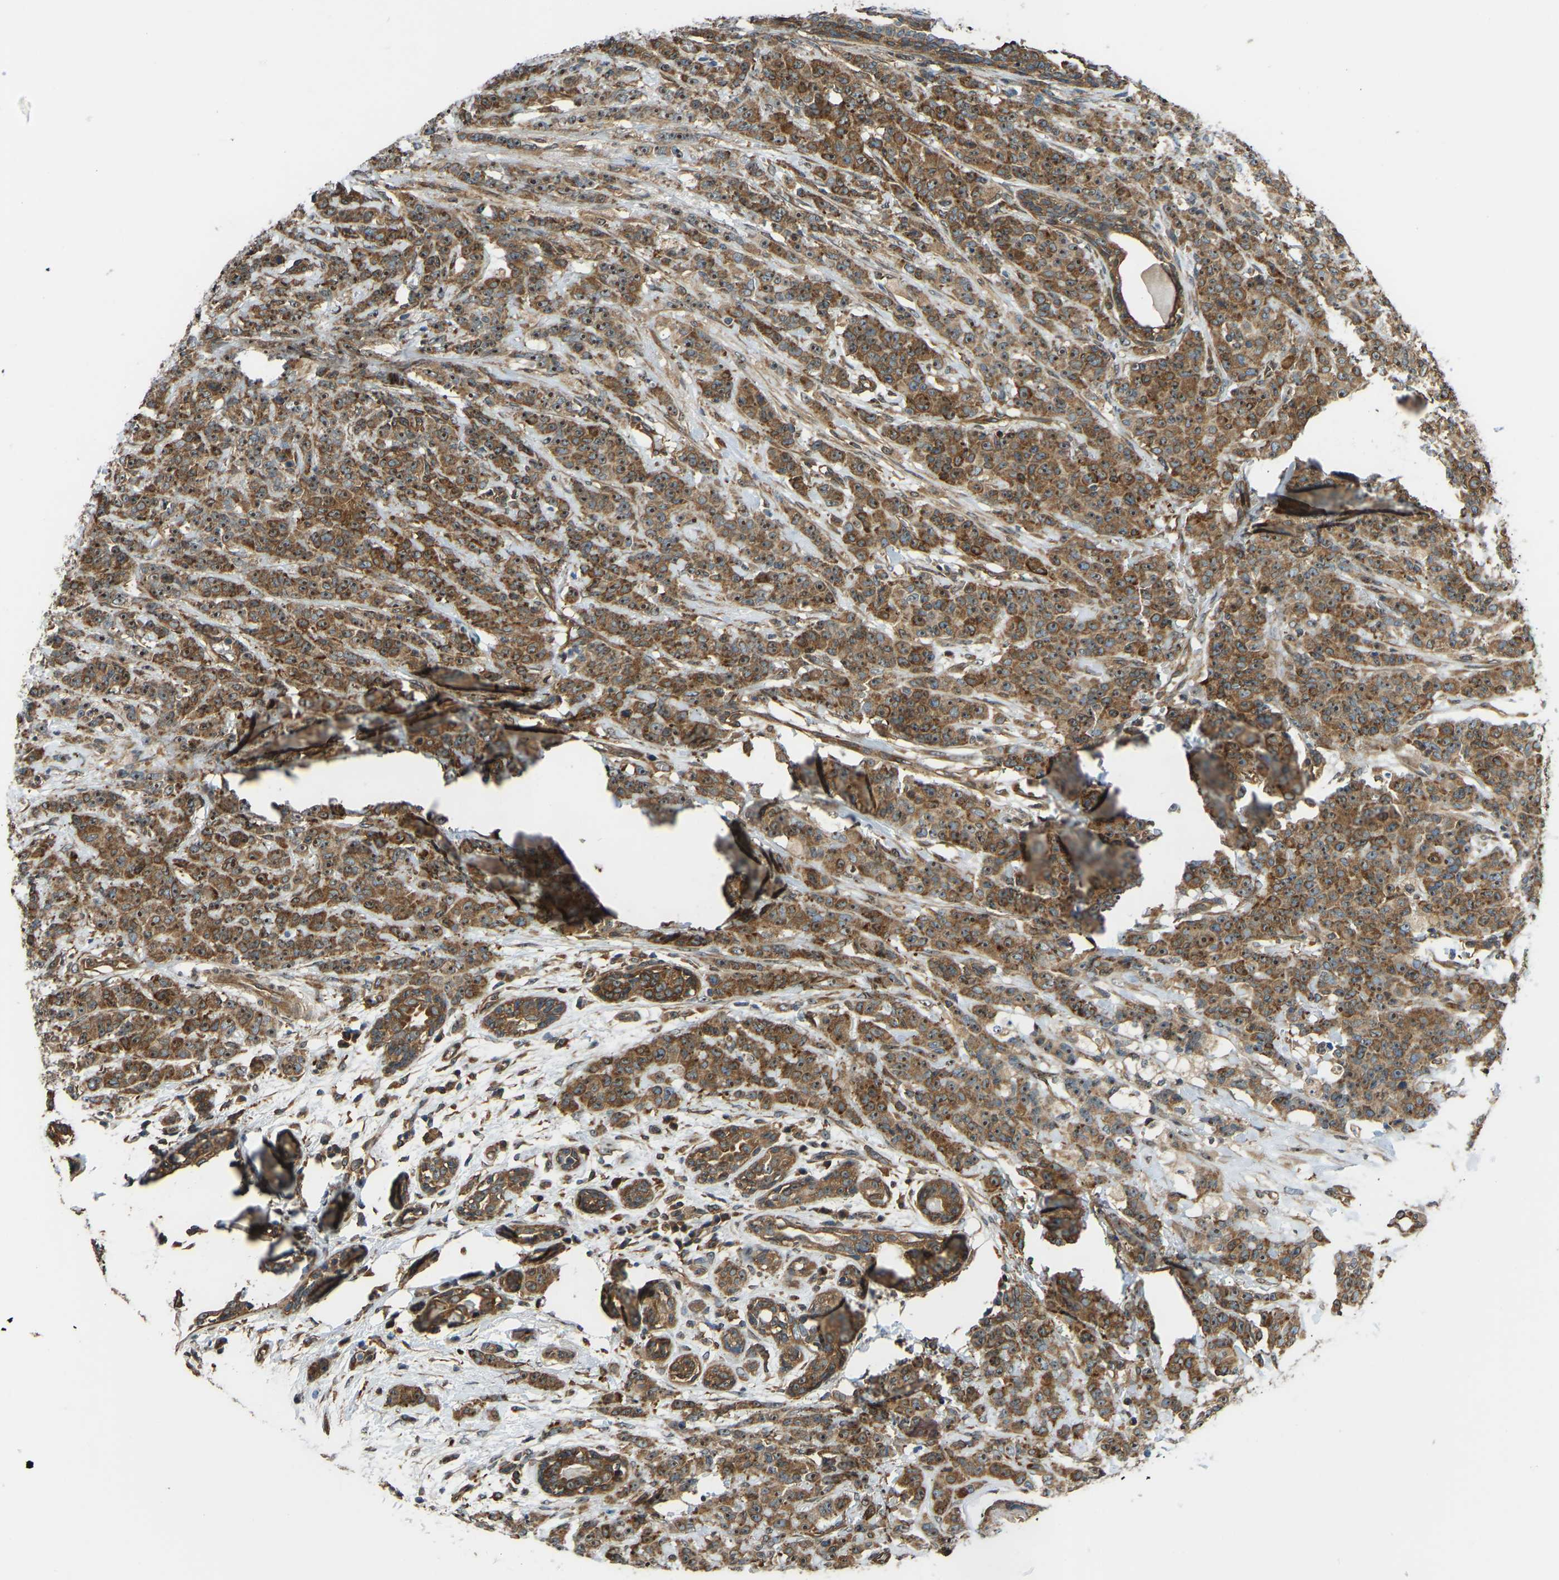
{"staining": {"intensity": "moderate", "quantity": ">75%", "location": "cytoplasmic/membranous,nuclear"}, "tissue": "breast cancer", "cell_type": "Tumor cells", "image_type": "cancer", "snomed": [{"axis": "morphology", "description": "Normal tissue, NOS"}, {"axis": "morphology", "description": "Duct carcinoma"}, {"axis": "topography", "description": "Breast"}], "caption": "Moderate cytoplasmic/membranous and nuclear protein positivity is appreciated in about >75% of tumor cells in invasive ductal carcinoma (breast).", "gene": "OS9", "patient": {"sex": "female", "age": 40}}